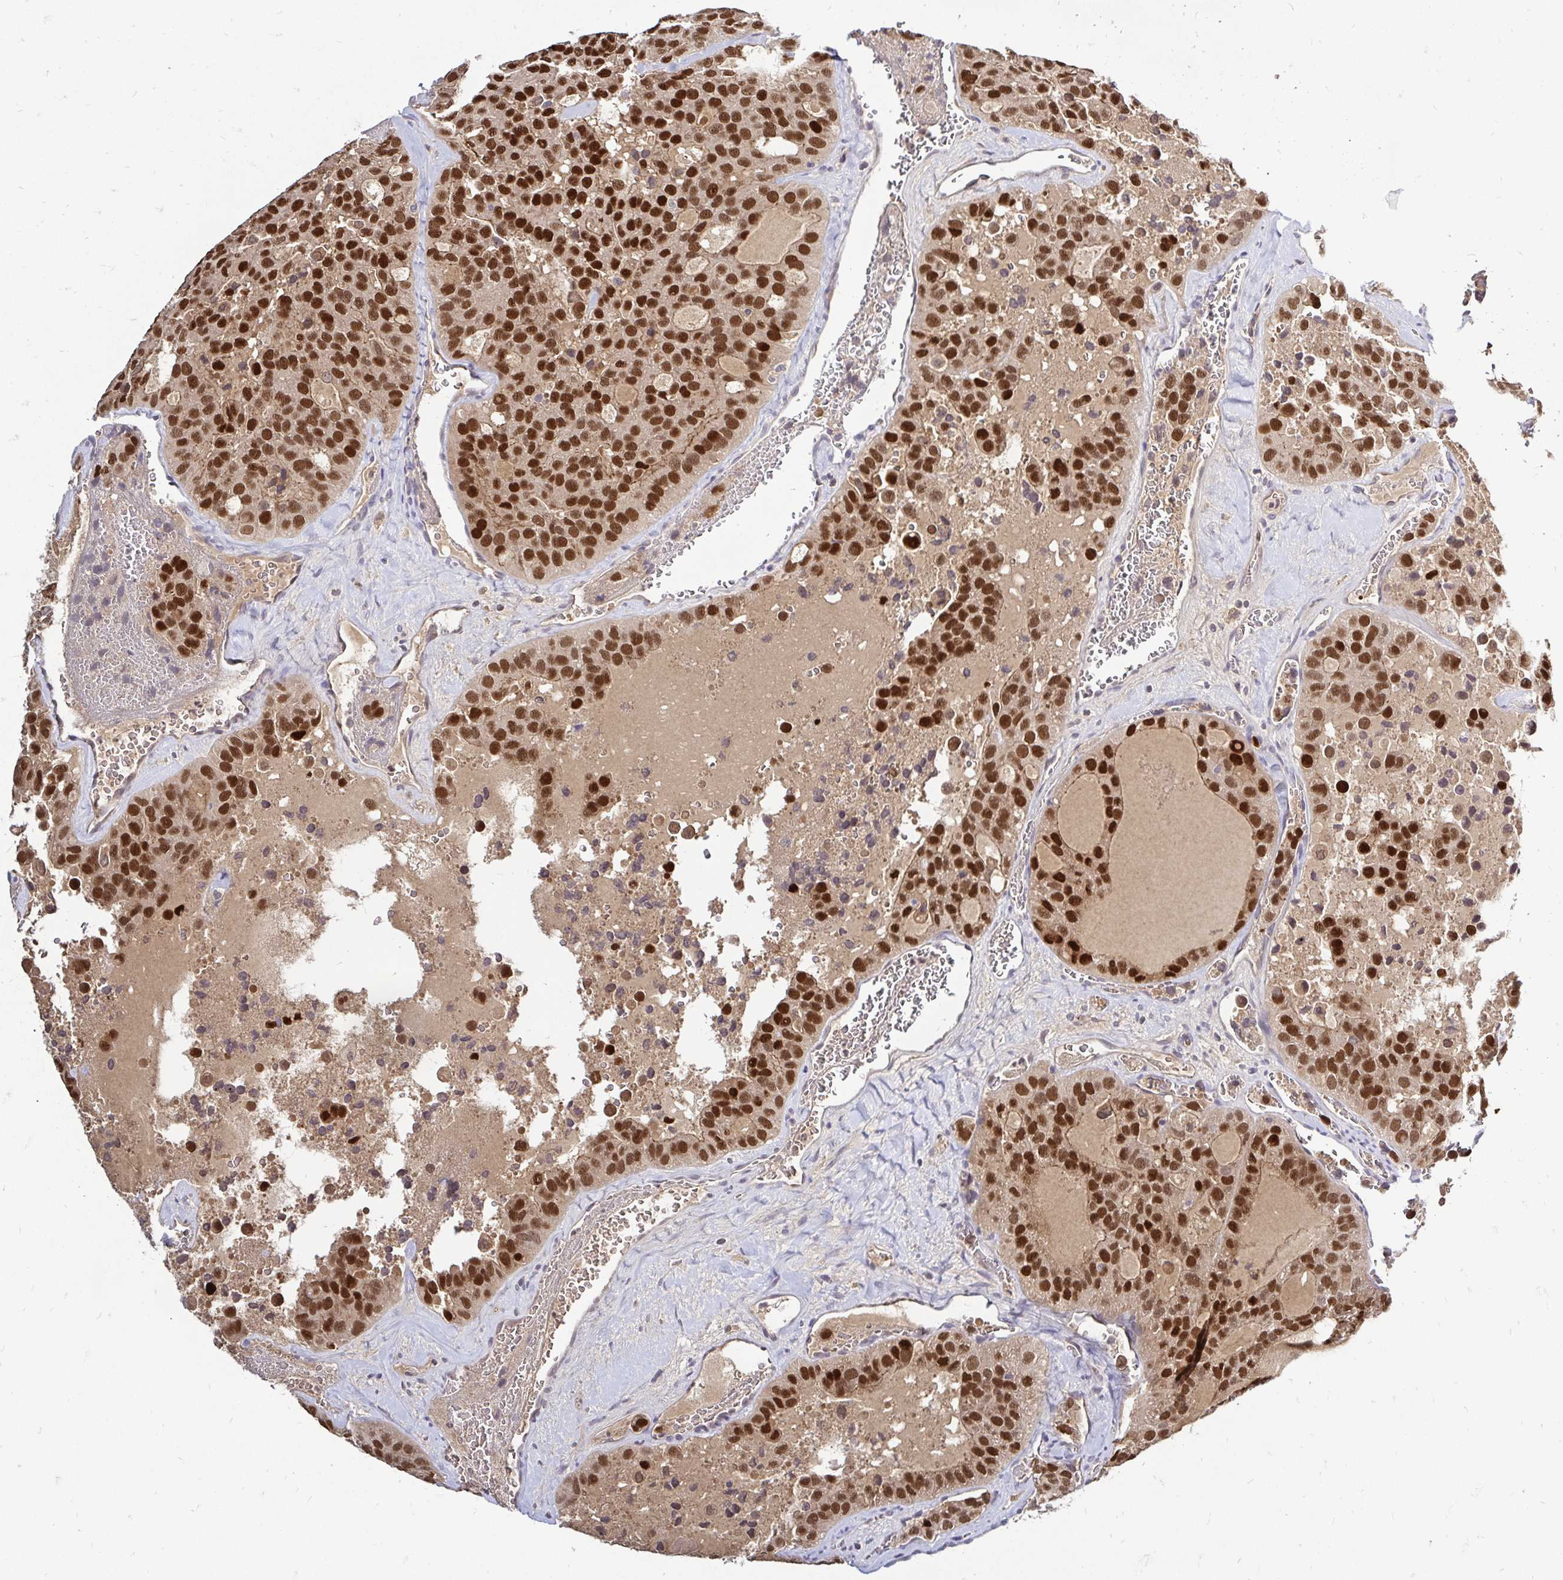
{"staining": {"intensity": "strong", "quantity": ">75%", "location": "nuclear"}, "tissue": "thyroid cancer", "cell_type": "Tumor cells", "image_type": "cancer", "snomed": [{"axis": "morphology", "description": "Follicular adenoma carcinoma, NOS"}, {"axis": "topography", "description": "Thyroid gland"}], "caption": "This image demonstrates immunohistochemistry staining of human follicular adenoma carcinoma (thyroid), with high strong nuclear expression in about >75% of tumor cells.", "gene": "ARHGEF37", "patient": {"sex": "male", "age": 75}}